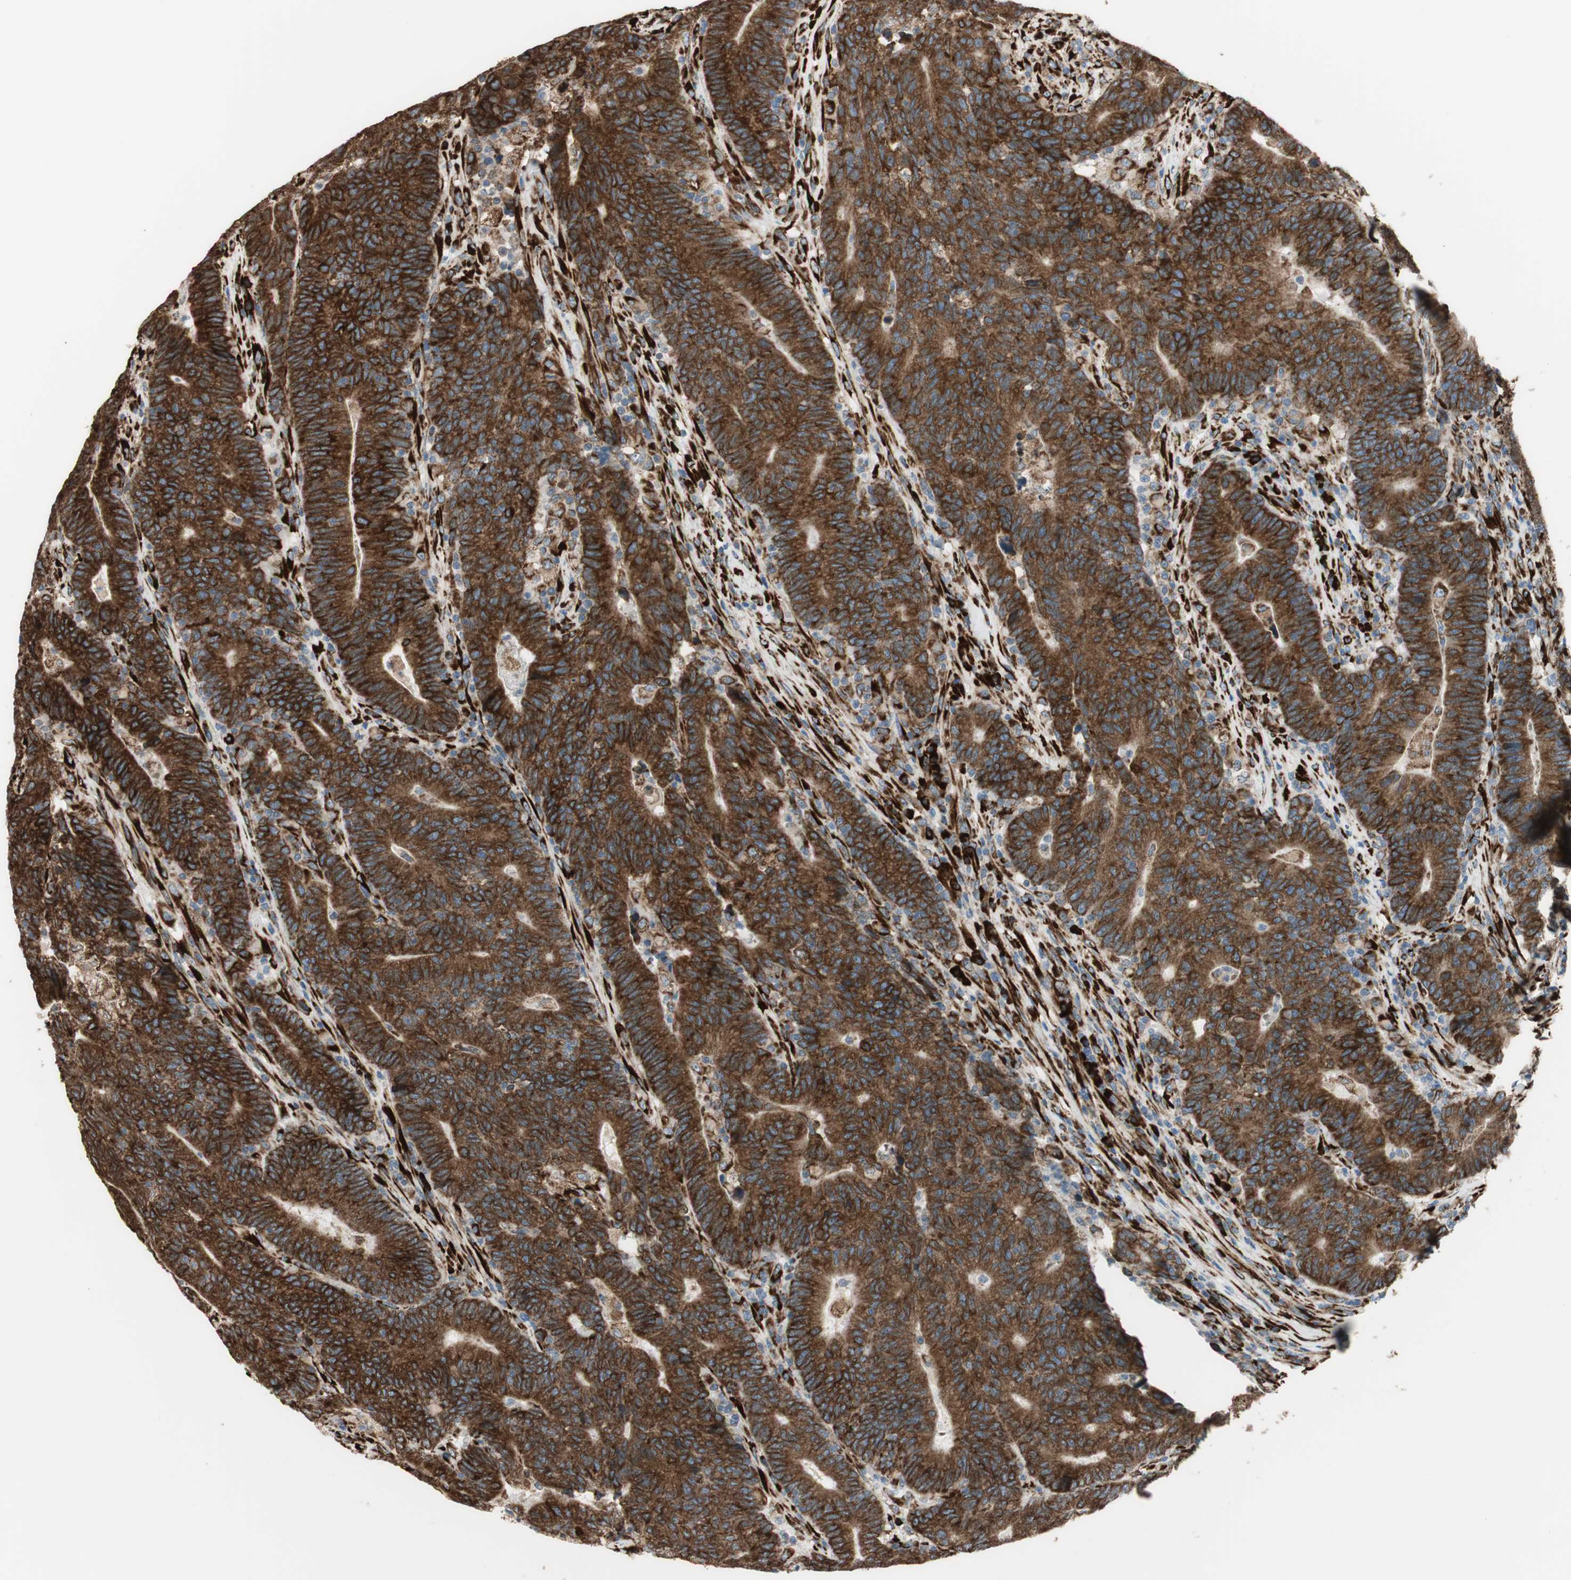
{"staining": {"intensity": "strong", "quantity": ">75%", "location": "cytoplasmic/membranous"}, "tissue": "colorectal cancer", "cell_type": "Tumor cells", "image_type": "cancer", "snomed": [{"axis": "morphology", "description": "Normal tissue, NOS"}, {"axis": "morphology", "description": "Adenocarcinoma, NOS"}, {"axis": "topography", "description": "Colon"}], "caption": "Protein expression analysis of adenocarcinoma (colorectal) demonstrates strong cytoplasmic/membranous staining in about >75% of tumor cells.", "gene": "RRBP1", "patient": {"sex": "female", "age": 75}}